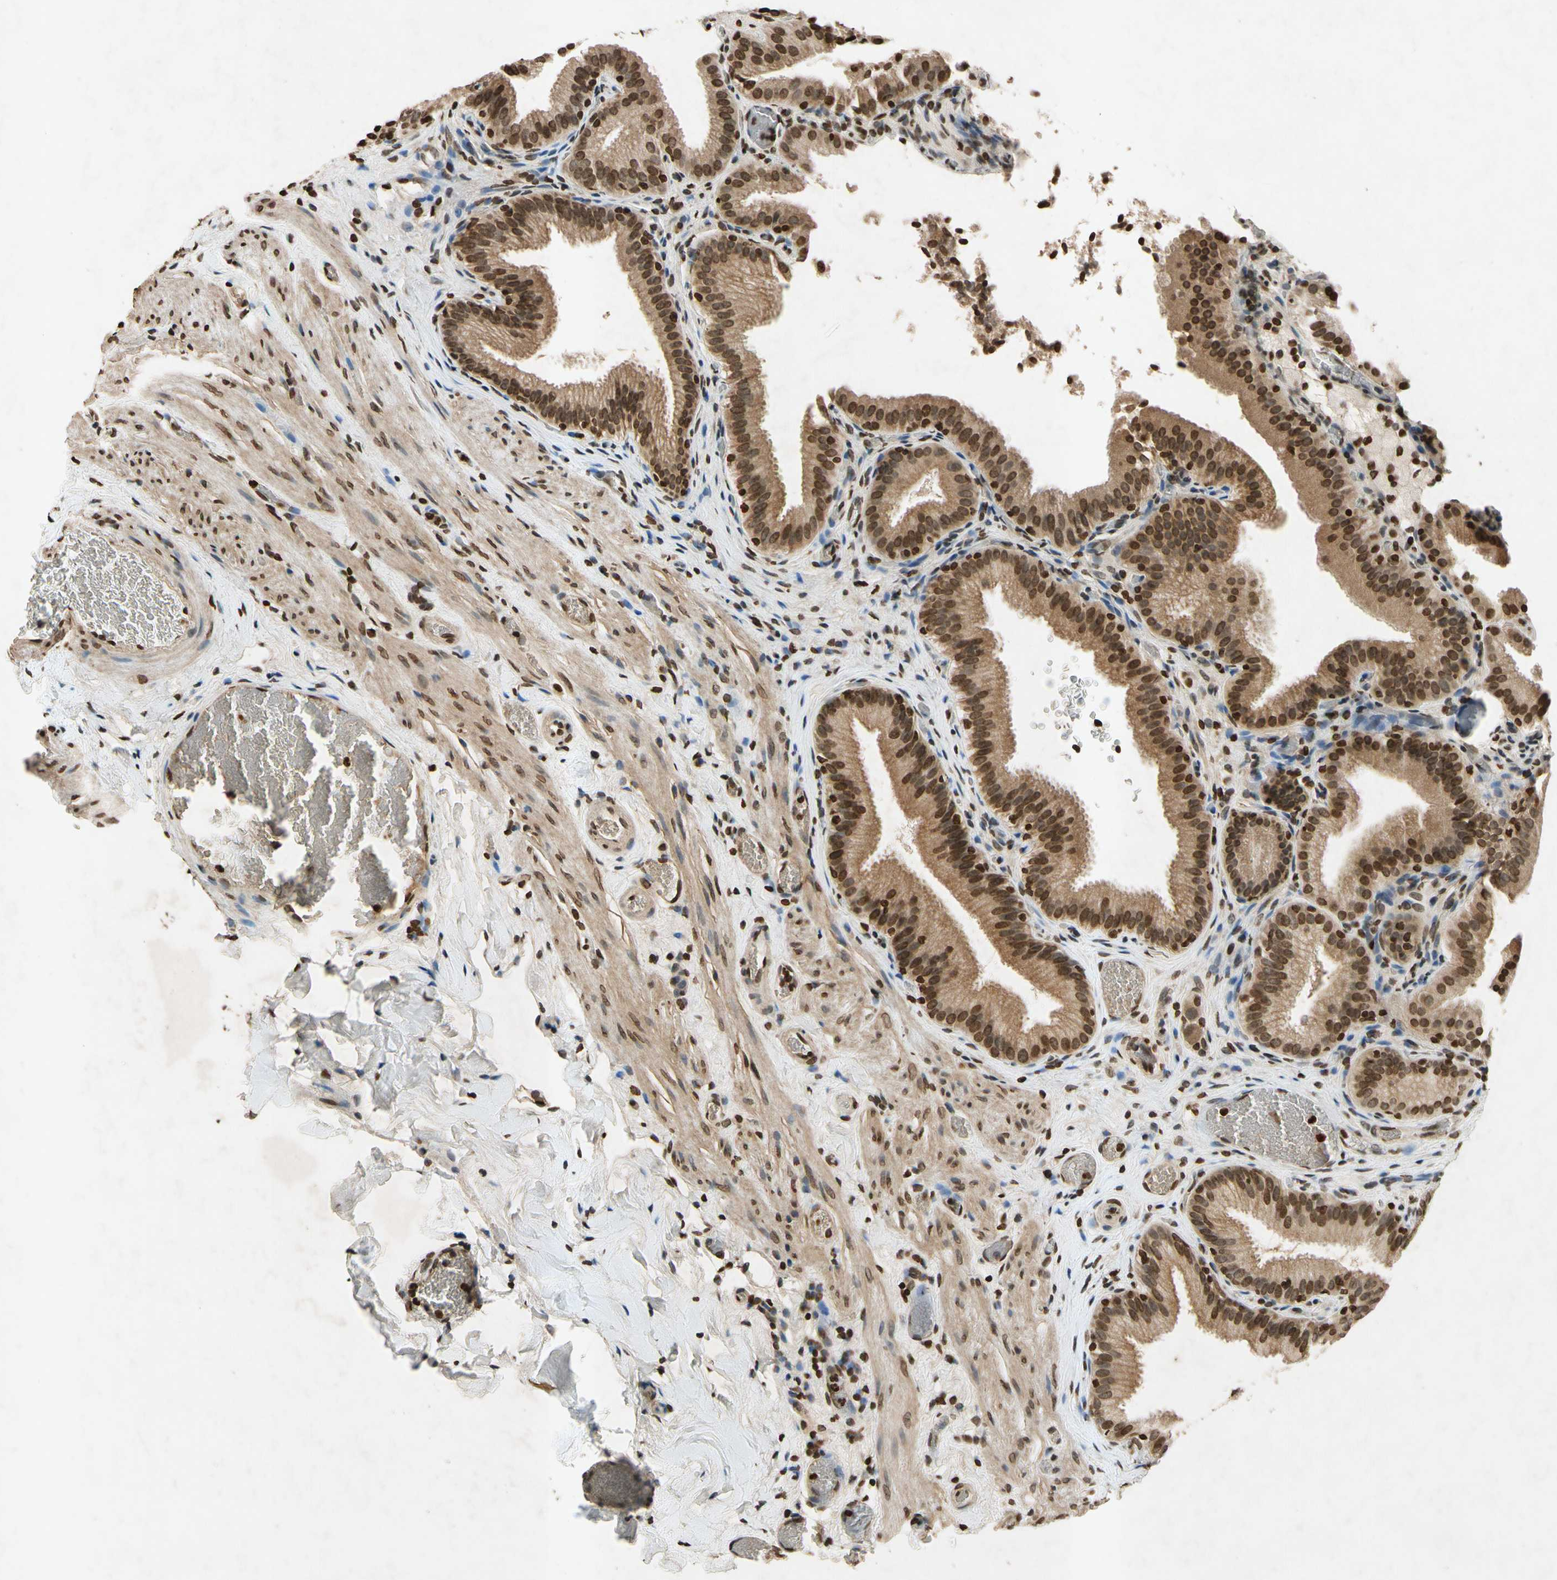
{"staining": {"intensity": "moderate", "quantity": ">75%", "location": "cytoplasmic/membranous,nuclear"}, "tissue": "gallbladder", "cell_type": "Glandular cells", "image_type": "normal", "snomed": [{"axis": "morphology", "description": "Normal tissue, NOS"}, {"axis": "topography", "description": "Gallbladder"}], "caption": "High-power microscopy captured an IHC histopathology image of unremarkable gallbladder, revealing moderate cytoplasmic/membranous,nuclear positivity in approximately >75% of glandular cells. (Brightfield microscopy of DAB IHC at high magnification).", "gene": "HOXB3", "patient": {"sex": "male", "age": 54}}